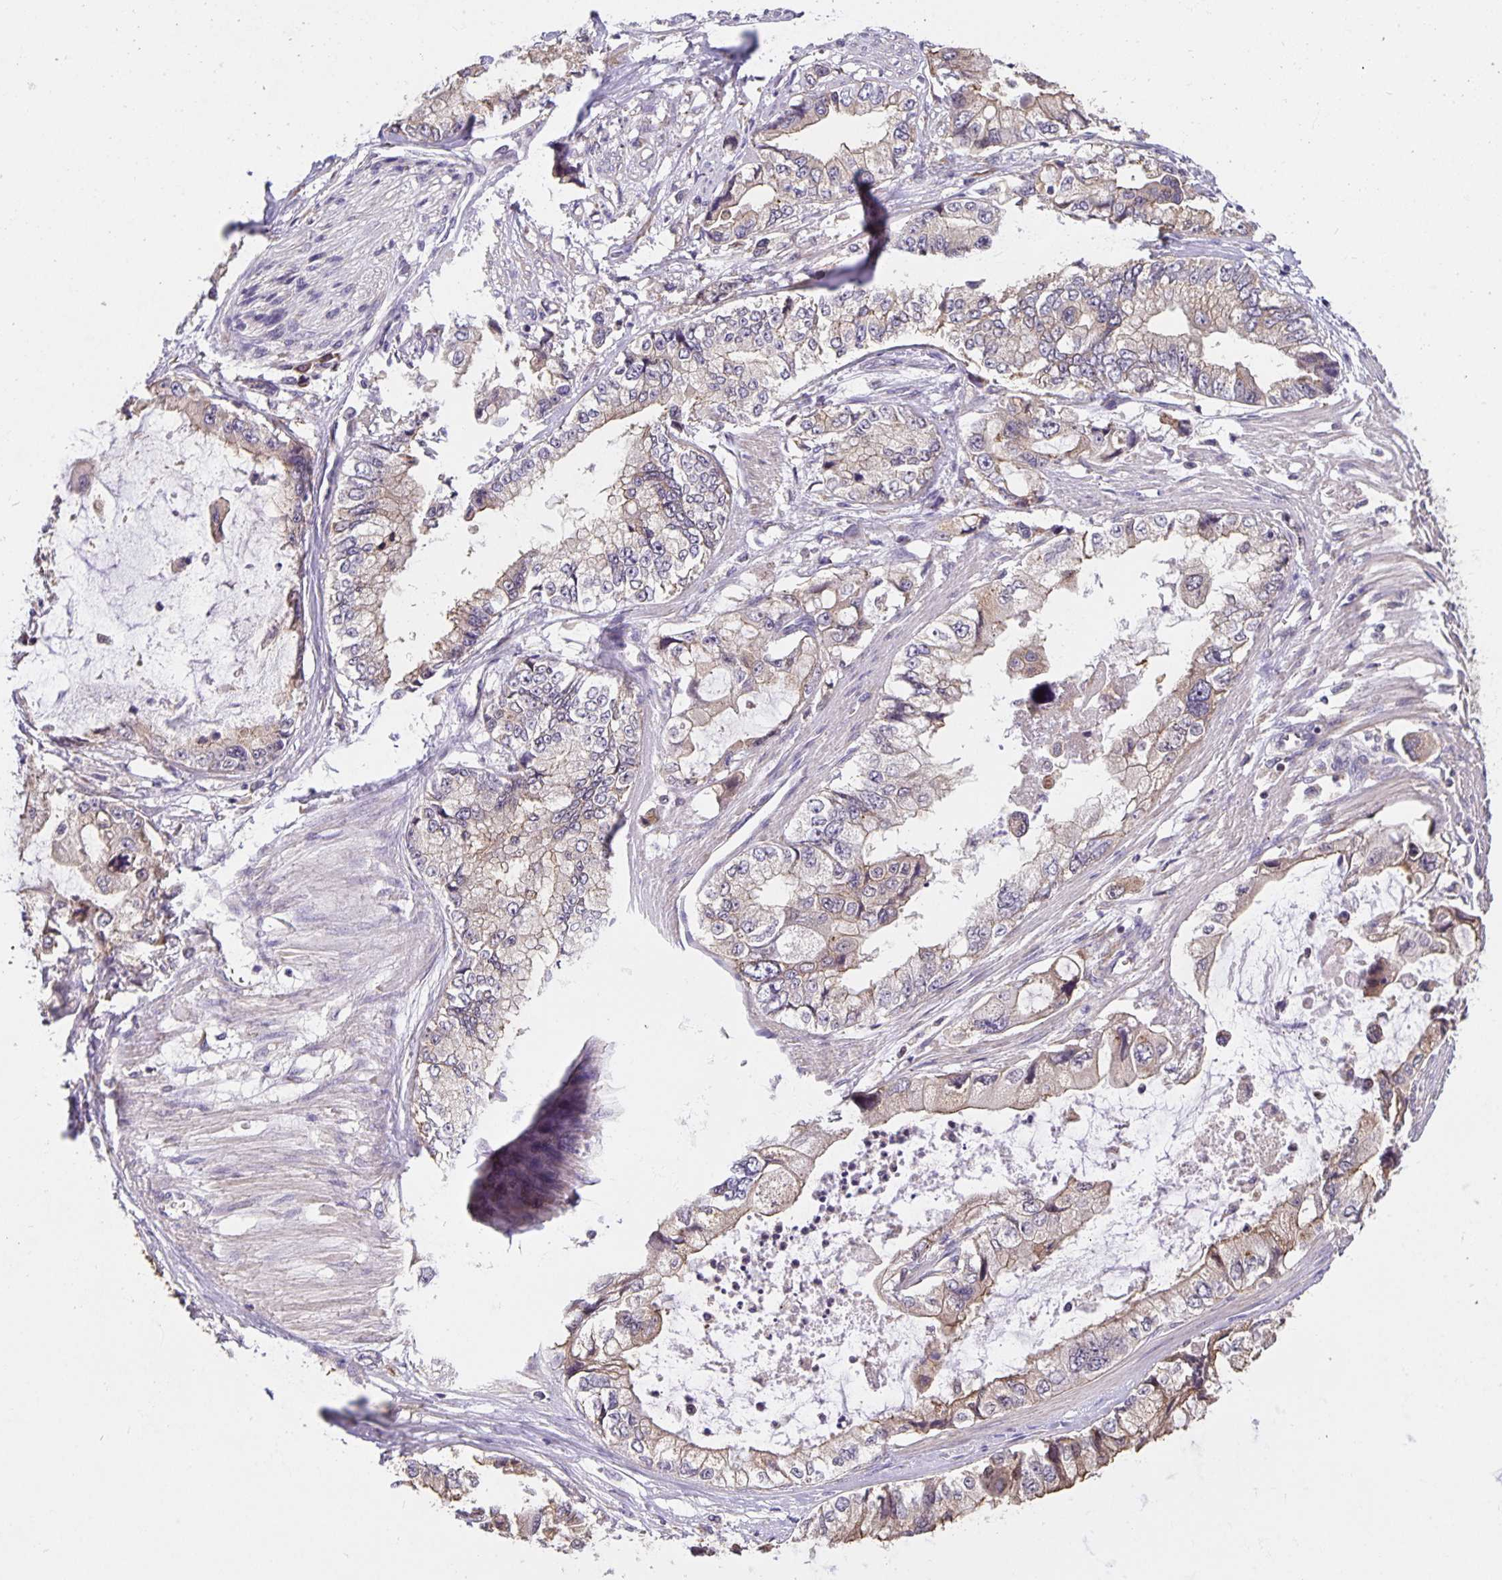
{"staining": {"intensity": "weak", "quantity": "25%-75%", "location": "cytoplasmic/membranous"}, "tissue": "stomach cancer", "cell_type": "Tumor cells", "image_type": "cancer", "snomed": [{"axis": "morphology", "description": "Adenocarcinoma, NOS"}, {"axis": "topography", "description": "Pancreas"}, {"axis": "topography", "description": "Stomach, upper"}, {"axis": "topography", "description": "Stomach"}], "caption": "IHC image of neoplastic tissue: human stomach adenocarcinoma stained using IHC reveals low levels of weak protein expression localized specifically in the cytoplasmic/membranous of tumor cells, appearing as a cytoplasmic/membranous brown color.", "gene": "TMEM71", "patient": {"sex": "male", "age": 77}}